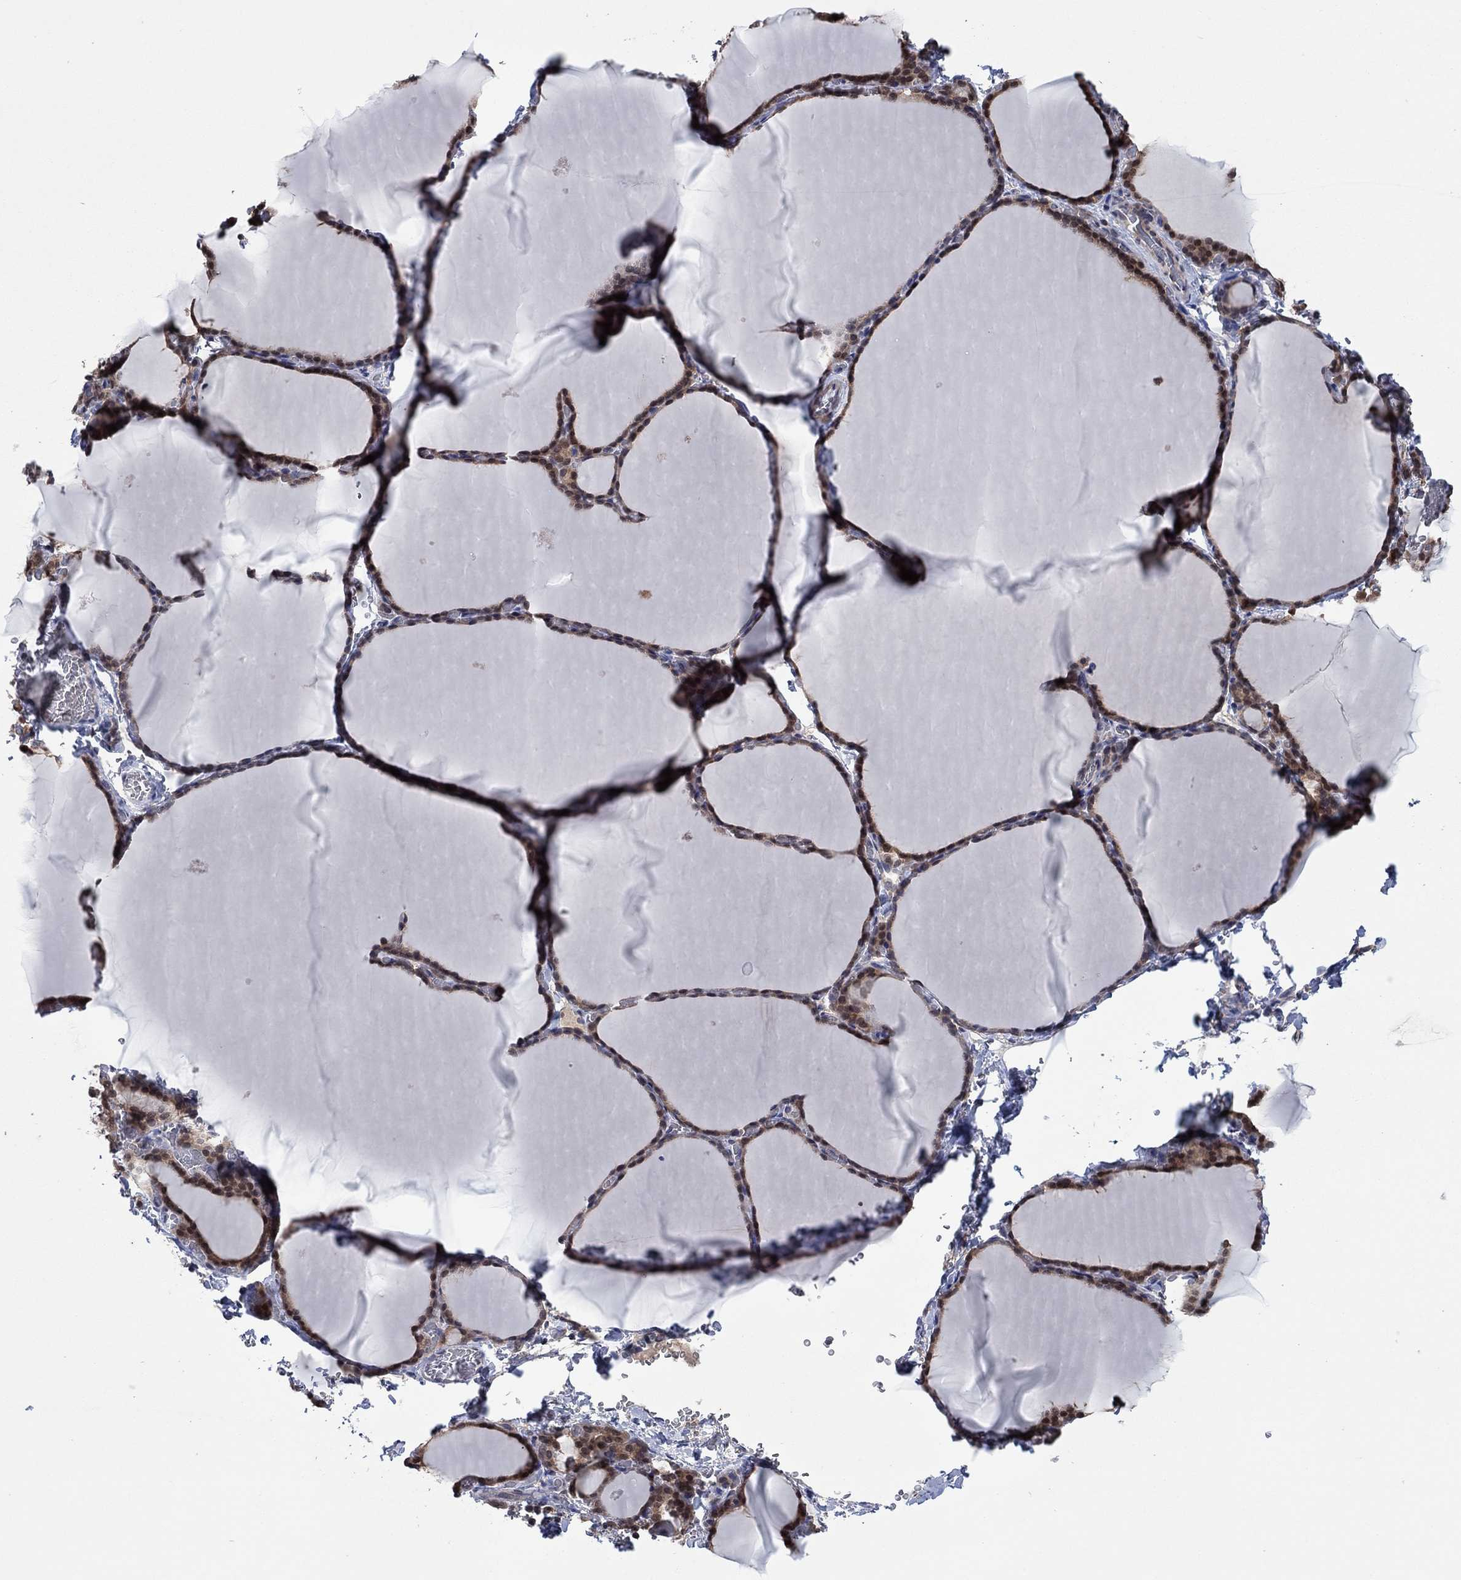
{"staining": {"intensity": "moderate", "quantity": ">75%", "location": "cytoplasmic/membranous,nuclear"}, "tissue": "thyroid gland", "cell_type": "Glandular cells", "image_type": "normal", "snomed": [{"axis": "morphology", "description": "Normal tissue, NOS"}, {"axis": "morphology", "description": "Hyperplasia, NOS"}, {"axis": "topography", "description": "Thyroid gland"}], "caption": "Glandular cells show moderate cytoplasmic/membranous,nuclear expression in about >75% of cells in normal thyroid gland.", "gene": "IAH1", "patient": {"sex": "female", "age": 27}}